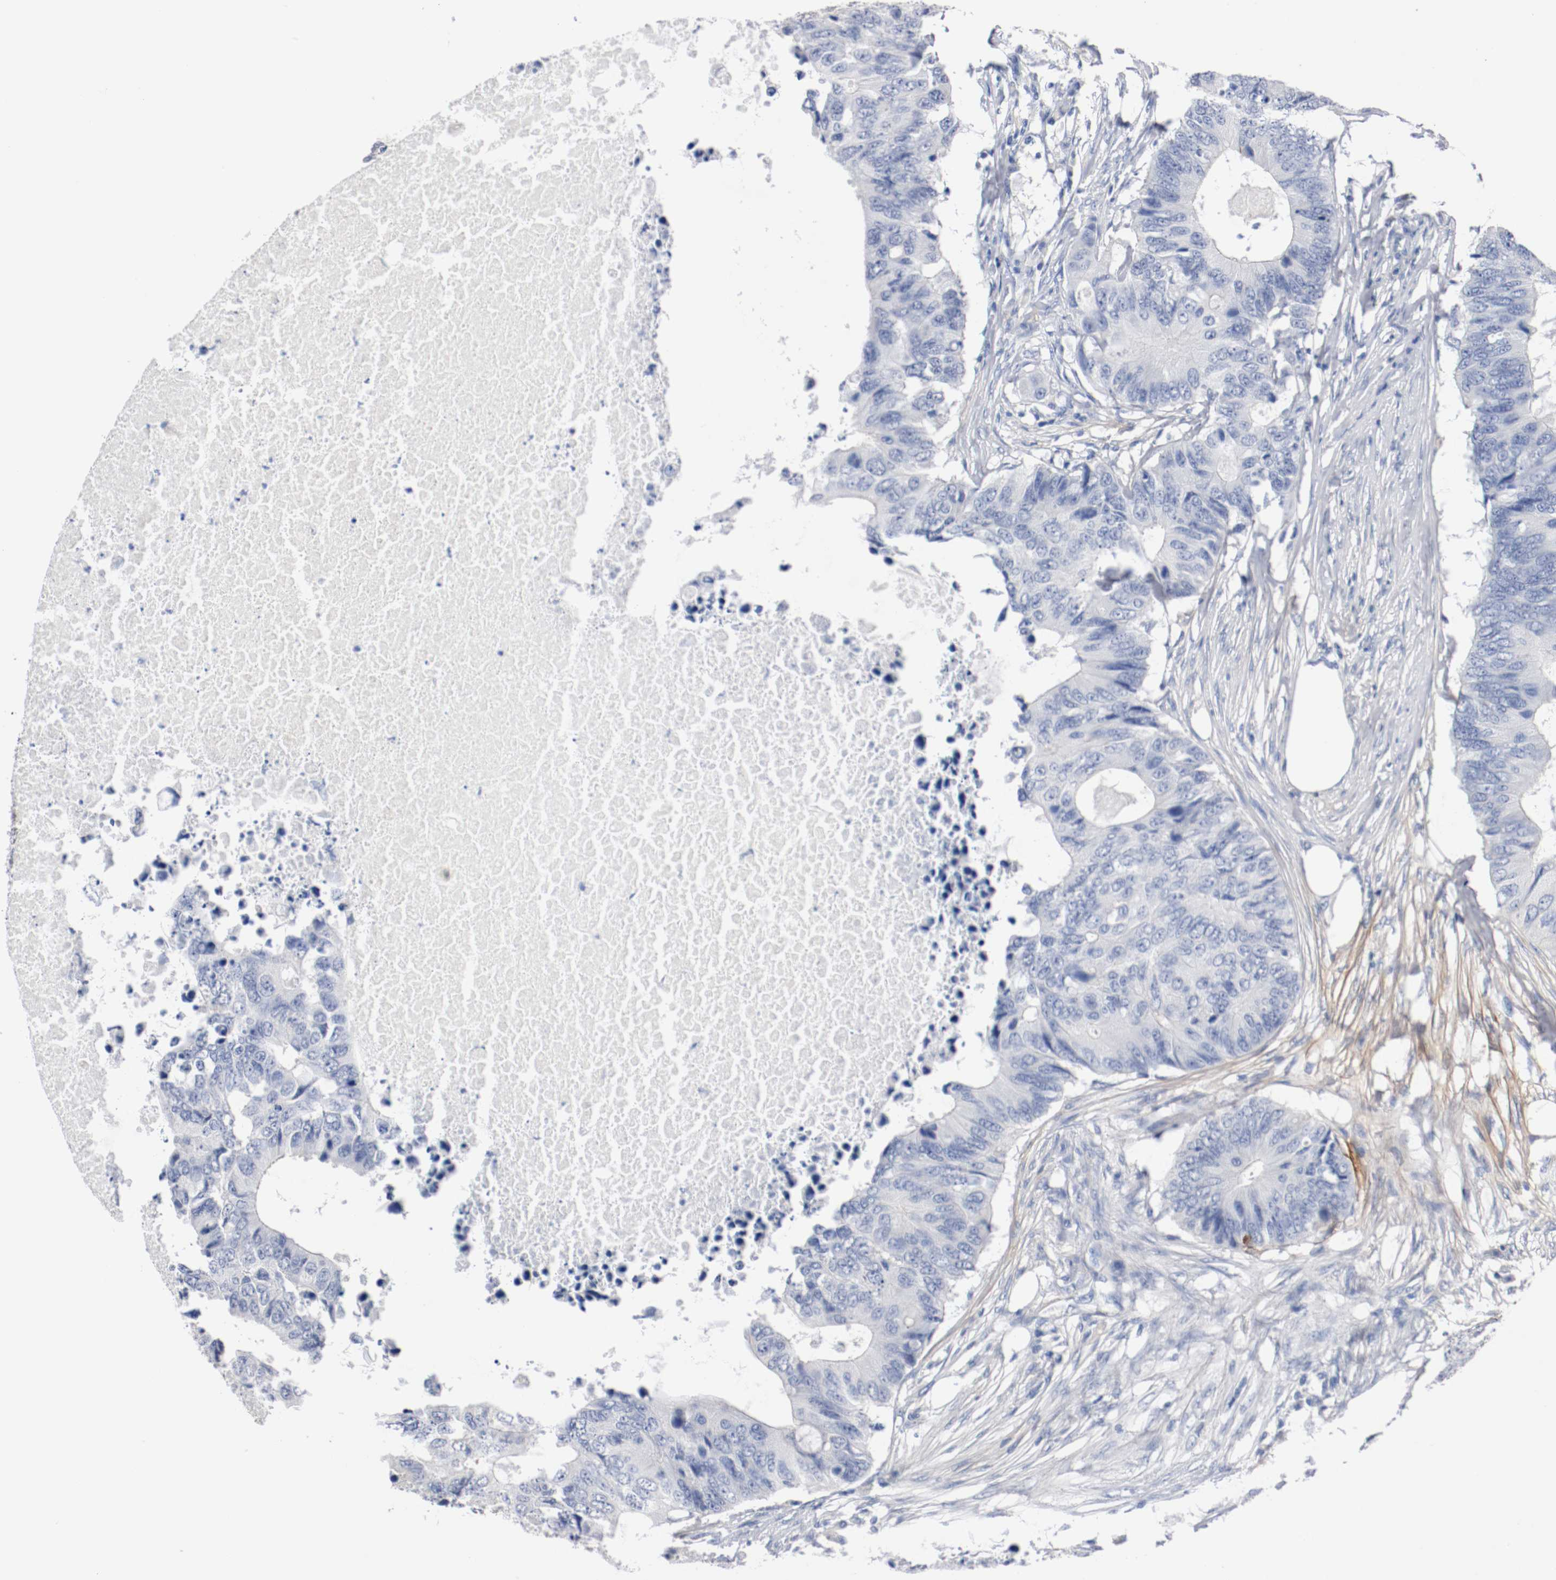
{"staining": {"intensity": "negative", "quantity": "none", "location": "none"}, "tissue": "colorectal cancer", "cell_type": "Tumor cells", "image_type": "cancer", "snomed": [{"axis": "morphology", "description": "Adenocarcinoma, NOS"}, {"axis": "topography", "description": "Colon"}], "caption": "An IHC histopathology image of colorectal adenocarcinoma is shown. There is no staining in tumor cells of colorectal adenocarcinoma. Brightfield microscopy of immunohistochemistry (IHC) stained with DAB (3,3'-diaminobenzidine) (brown) and hematoxylin (blue), captured at high magnification.", "gene": "TNC", "patient": {"sex": "male", "age": 71}}